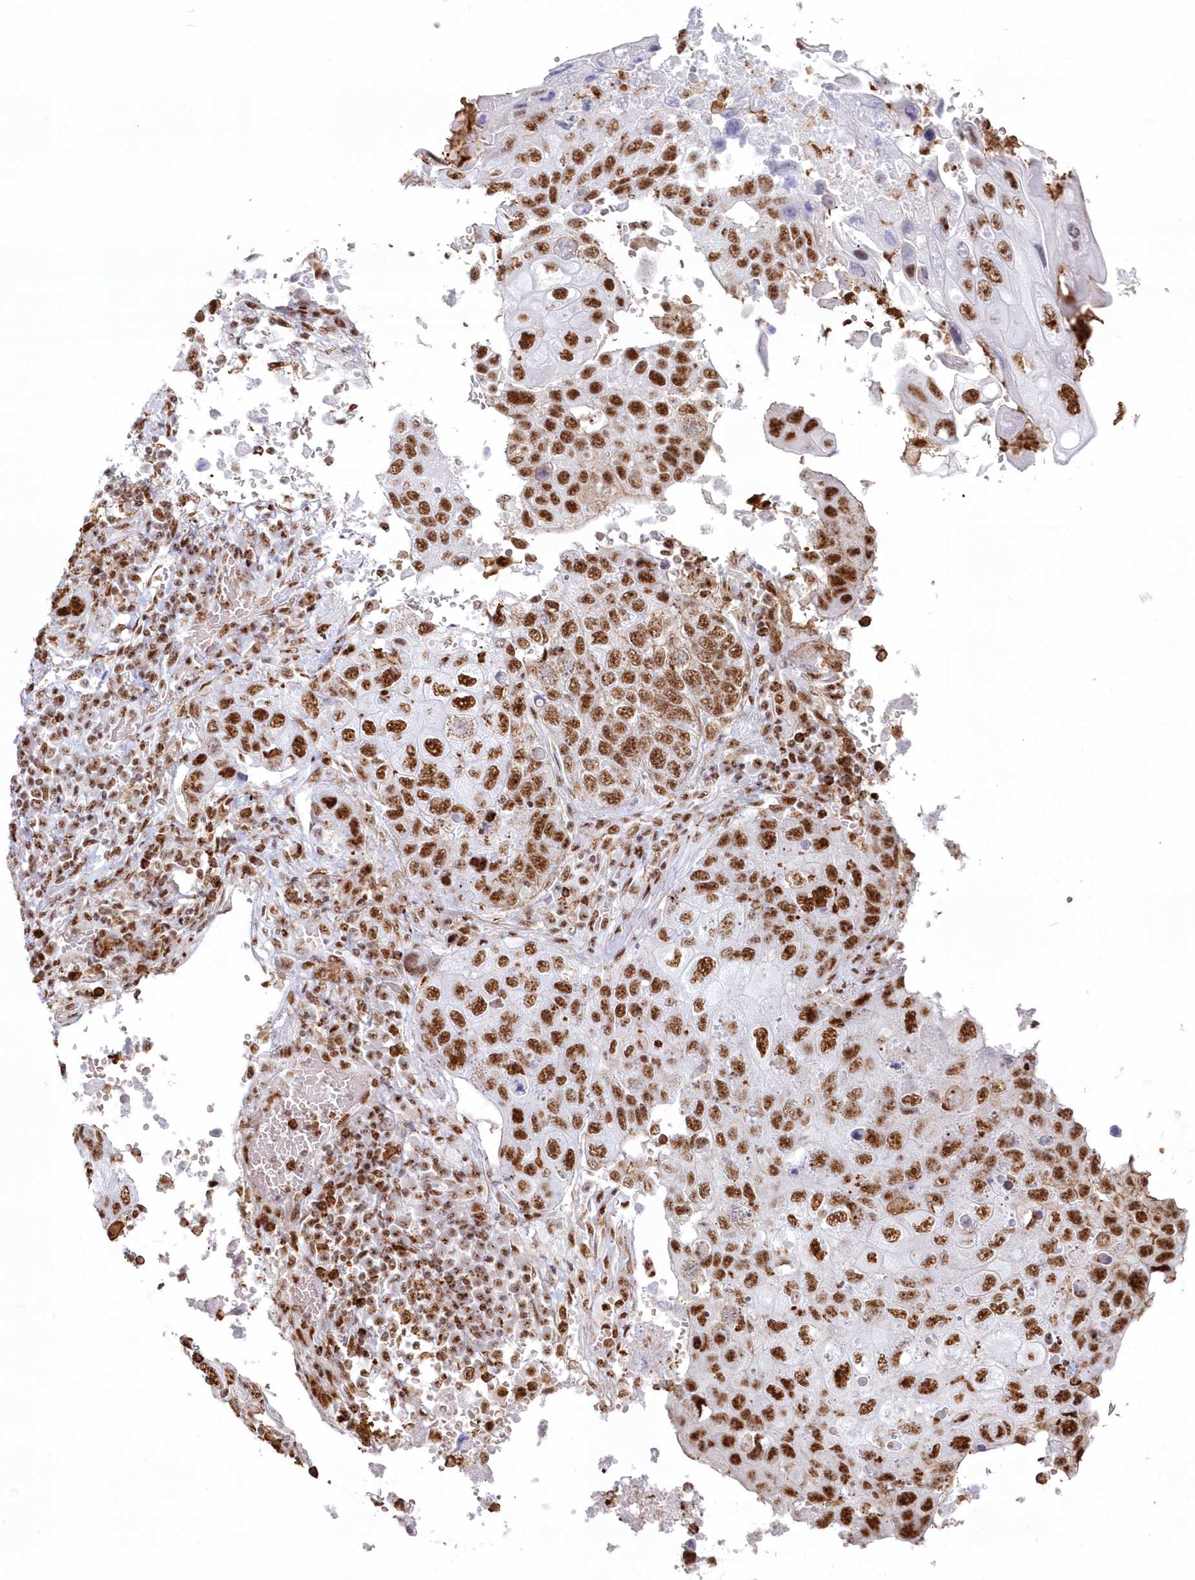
{"staining": {"intensity": "strong", "quantity": ">75%", "location": "nuclear"}, "tissue": "lung cancer", "cell_type": "Tumor cells", "image_type": "cancer", "snomed": [{"axis": "morphology", "description": "Squamous cell carcinoma, NOS"}, {"axis": "topography", "description": "Lung"}], "caption": "Immunohistochemistry micrograph of human squamous cell carcinoma (lung) stained for a protein (brown), which exhibits high levels of strong nuclear expression in about >75% of tumor cells.", "gene": "DDX46", "patient": {"sex": "male", "age": 61}}